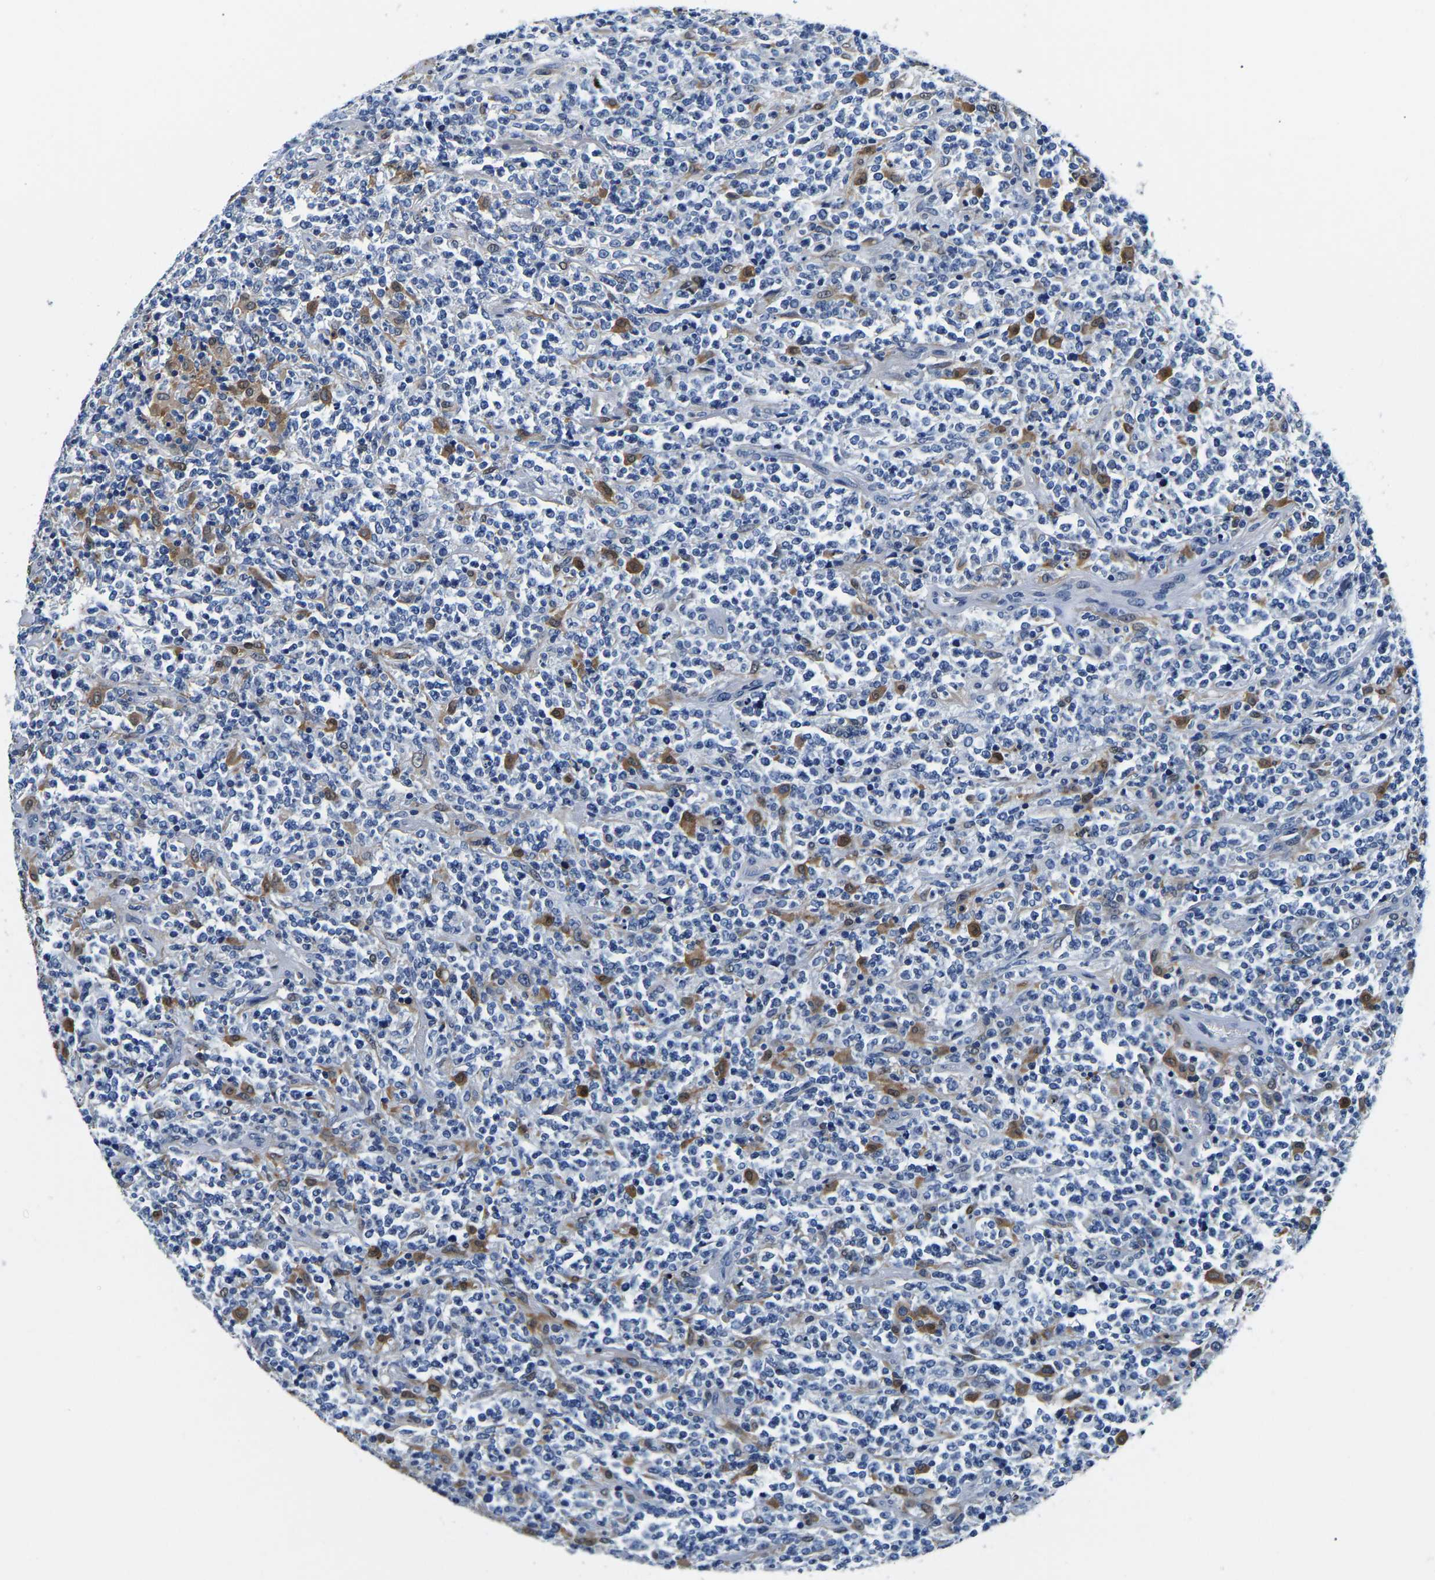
{"staining": {"intensity": "negative", "quantity": "none", "location": "none"}, "tissue": "lymphoma", "cell_type": "Tumor cells", "image_type": "cancer", "snomed": [{"axis": "morphology", "description": "Malignant lymphoma, non-Hodgkin's type, High grade"}, {"axis": "topography", "description": "Soft tissue"}], "caption": "The immunohistochemistry histopathology image has no significant expression in tumor cells of lymphoma tissue. (Brightfield microscopy of DAB IHC at high magnification).", "gene": "ACO1", "patient": {"sex": "male", "age": 18}}